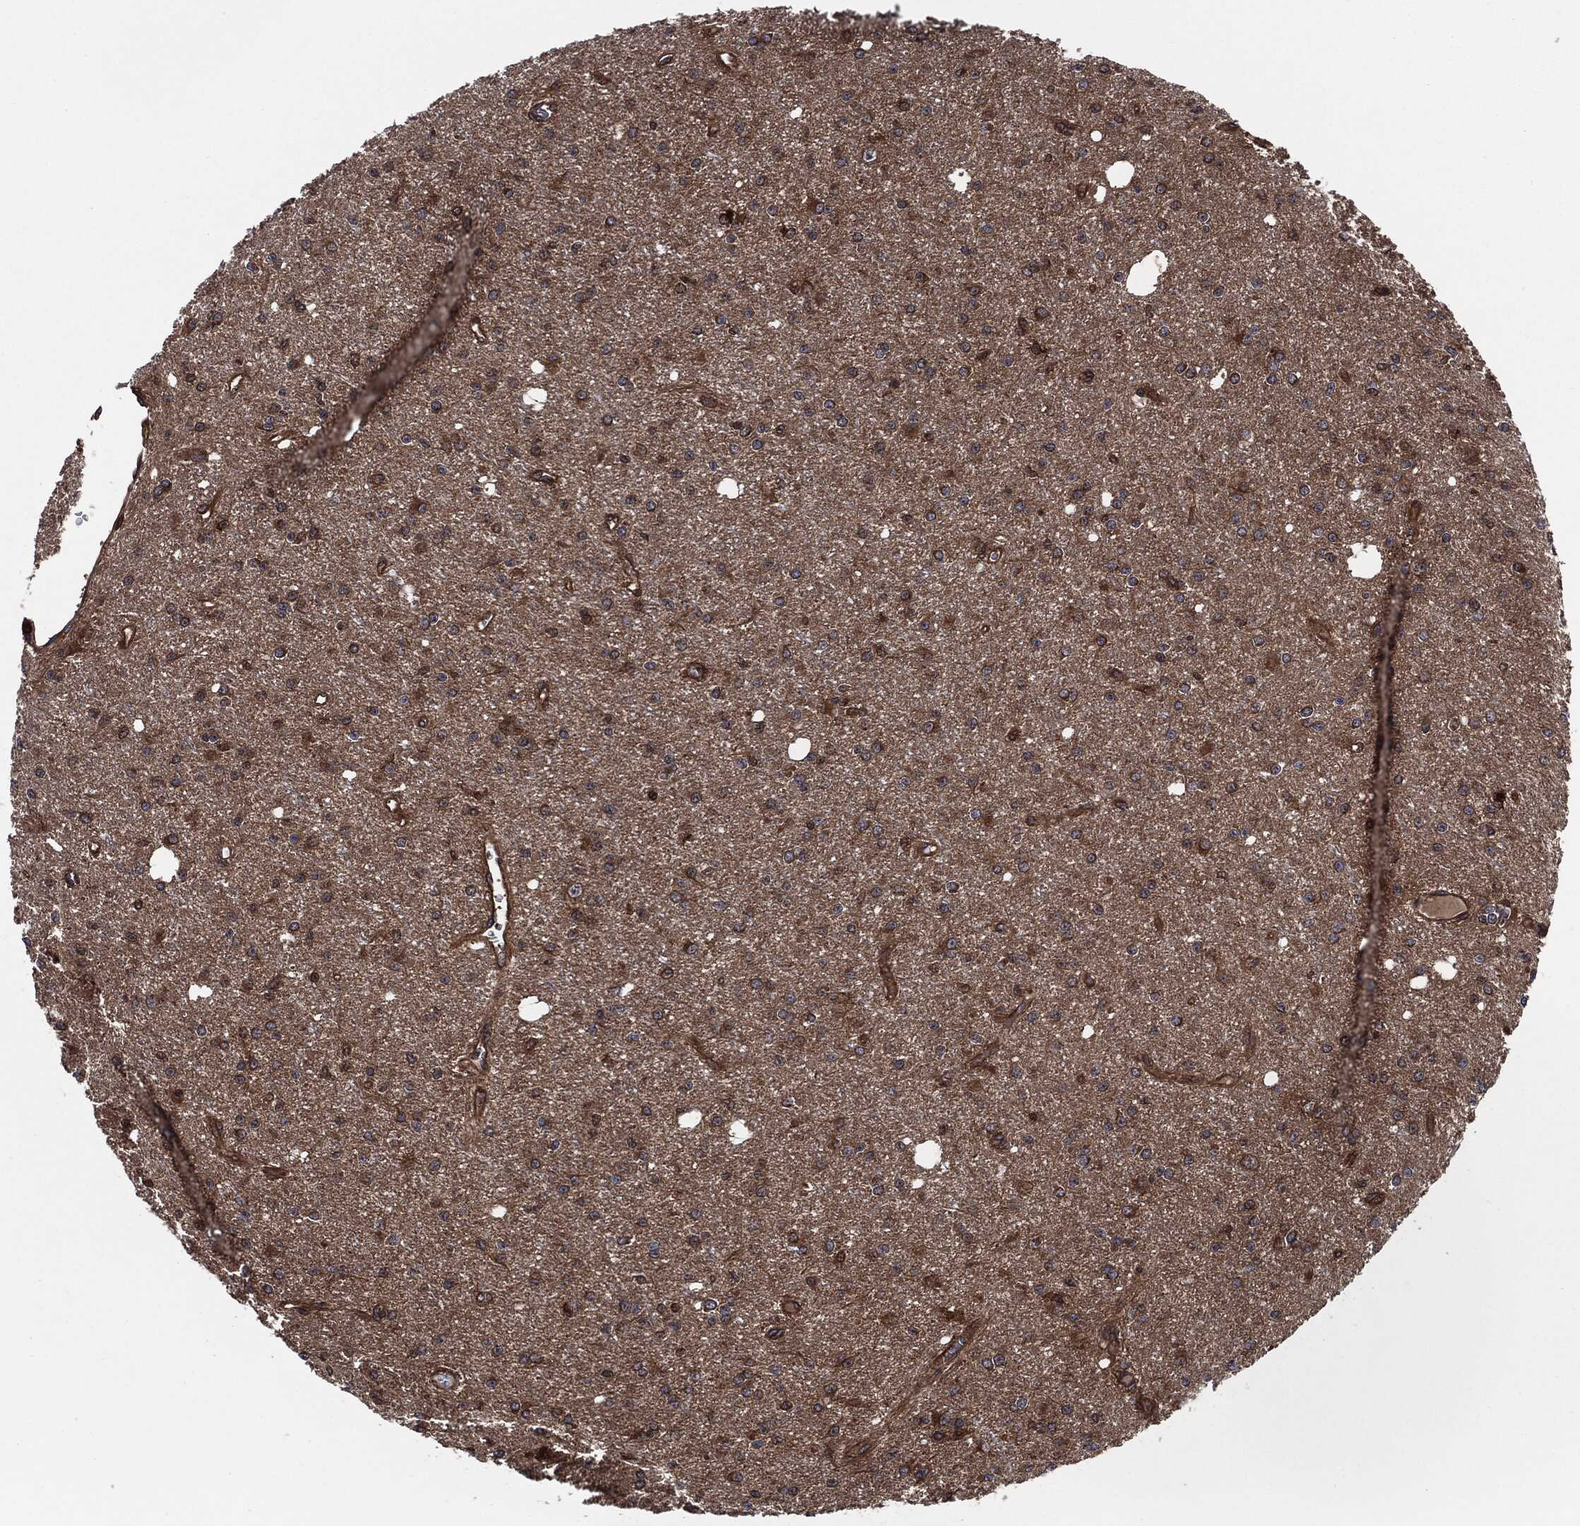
{"staining": {"intensity": "moderate", "quantity": "<25%", "location": "cytoplasmic/membranous"}, "tissue": "glioma", "cell_type": "Tumor cells", "image_type": "cancer", "snomed": [{"axis": "morphology", "description": "Glioma, malignant, Low grade"}, {"axis": "topography", "description": "Brain"}], "caption": "This image reveals immunohistochemistry (IHC) staining of human glioma, with low moderate cytoplasmic/membranous staining in approximately <25% of tumor cells.", "gene": "XPNPEP1", "patient": {"sex": "male", "age": 27}}